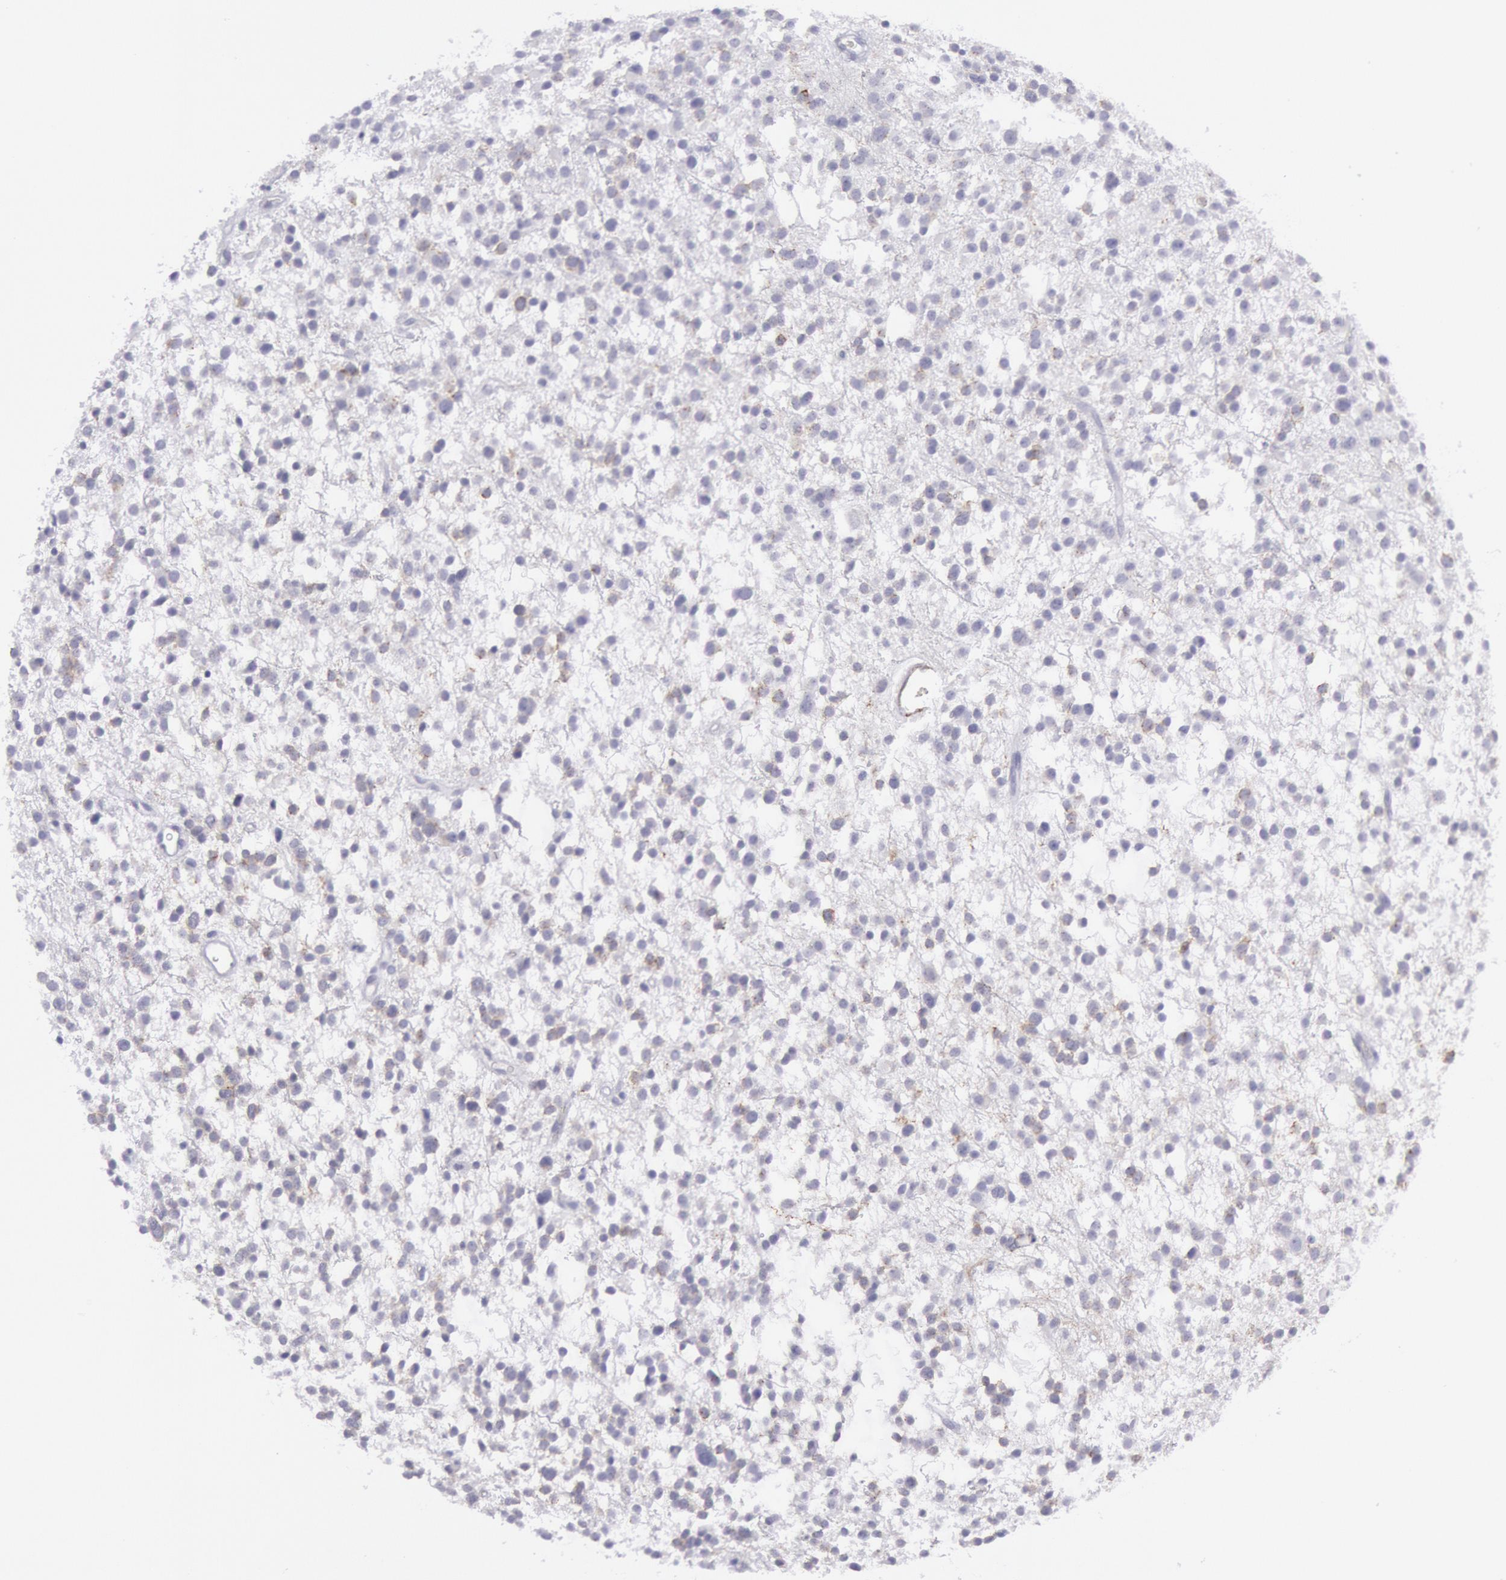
{"staining": {"intensity": "negative", "quantity": "none", "location": "none"}, "tissue": "glioma", "cell_type": "Tumor cells", "image_type": "cancer", "snomed": [{"axis": "morphology", "description": "Glioma, malignant, Low grade"}, {"axis": "topography", "description": "Brain"}], "caption": "Glioma stained for a protein using immunohistochemistry demonstrates no staining tumor cells.", "gene": "CDH13", "patient": {"sex": "female", "age": 36}}